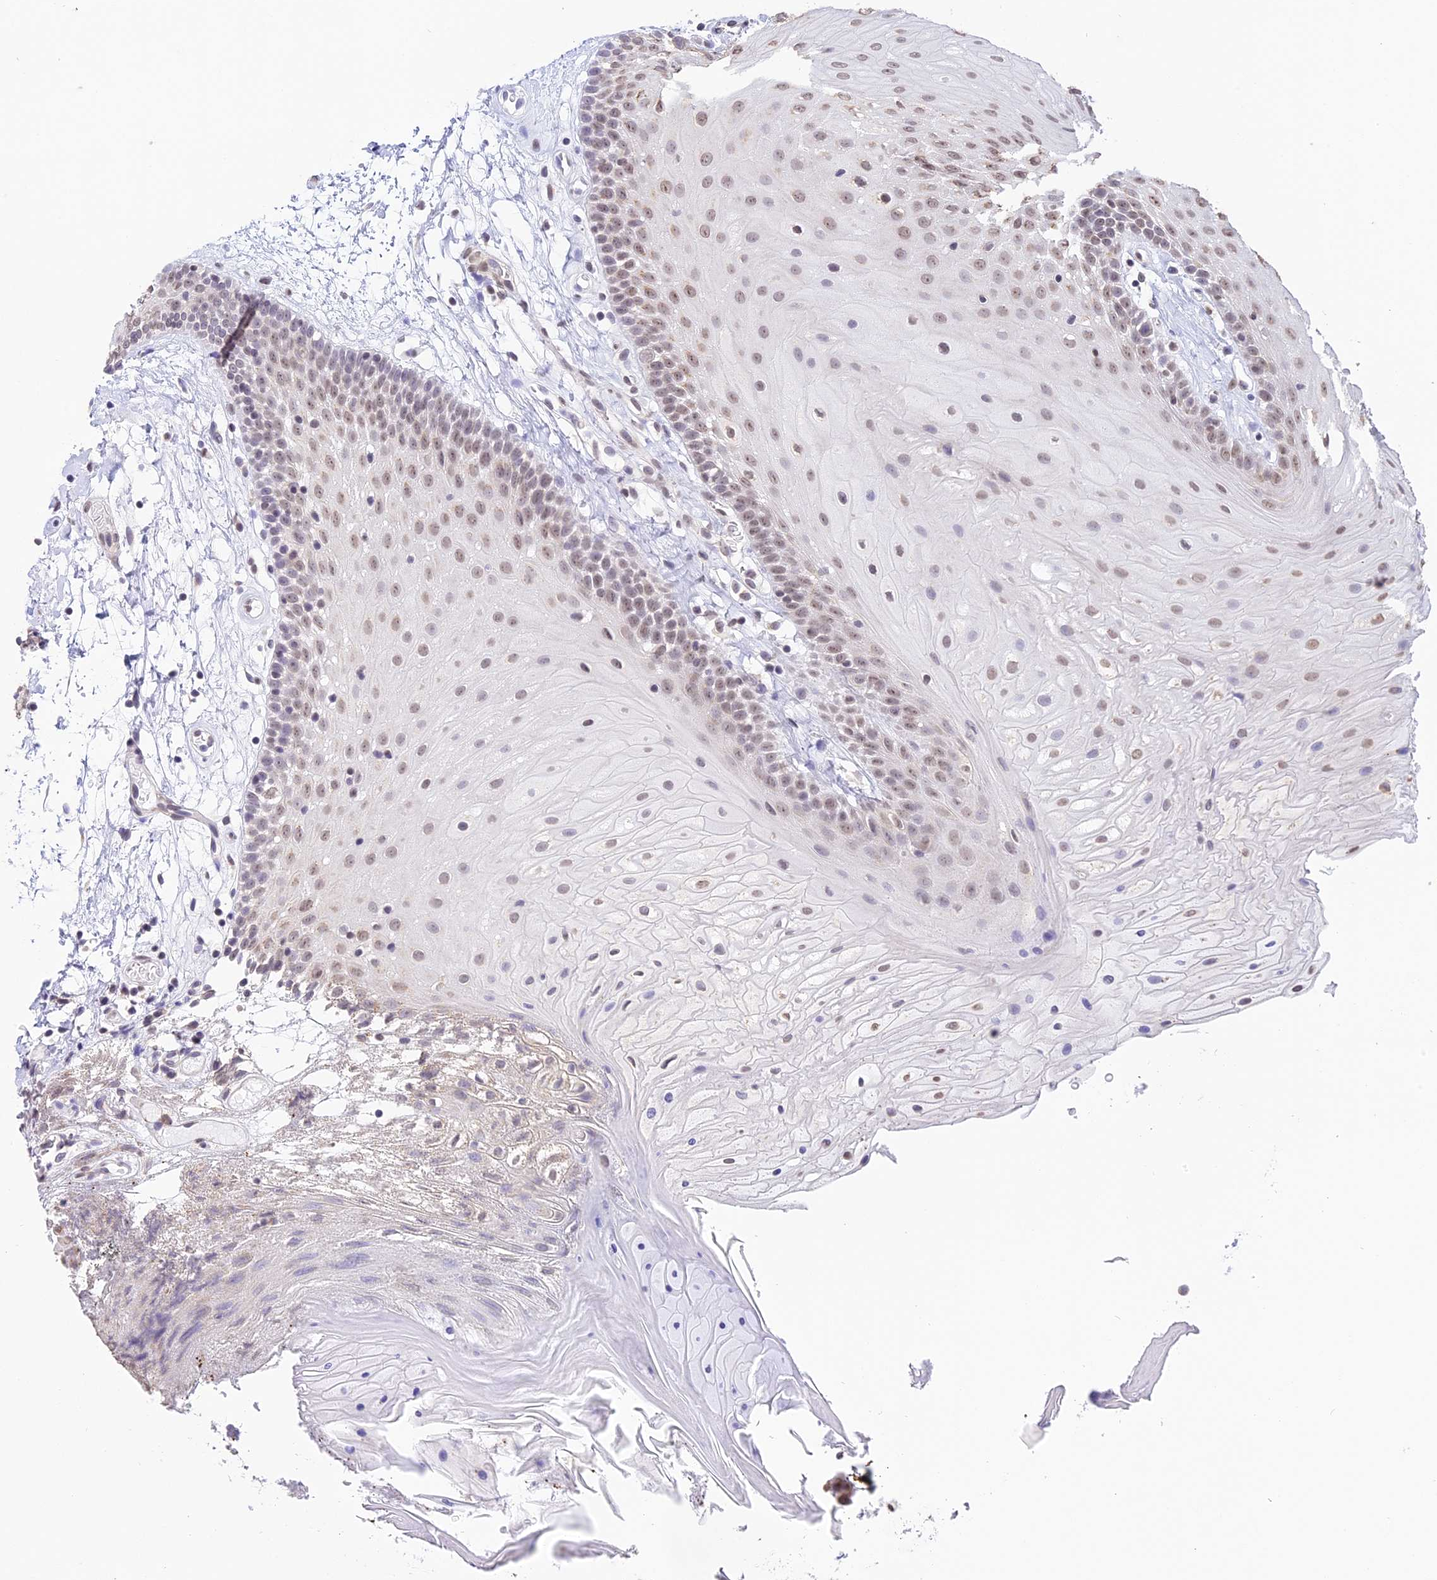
{"staining": {"intensity": "weak", "quantity": ">75%", "location": "nuclear"}, "tissue": "oral mucosa", "cell_type": "Squamous epithelial cells", "image_type": "normal", "snomed": [{"axis": "morphology", "description": "Normal tissue, NOS"}, {"axis": "topography", "description": "Oral tissue"}], "caption": "Immunohistochemical staining of unremarkable oral mucosa reveals weak nuclear protein staining in about >75% of squamous epithelial cells.", "gene": "HEATR5B", "patient": {"sex": "female", "age": 80}}